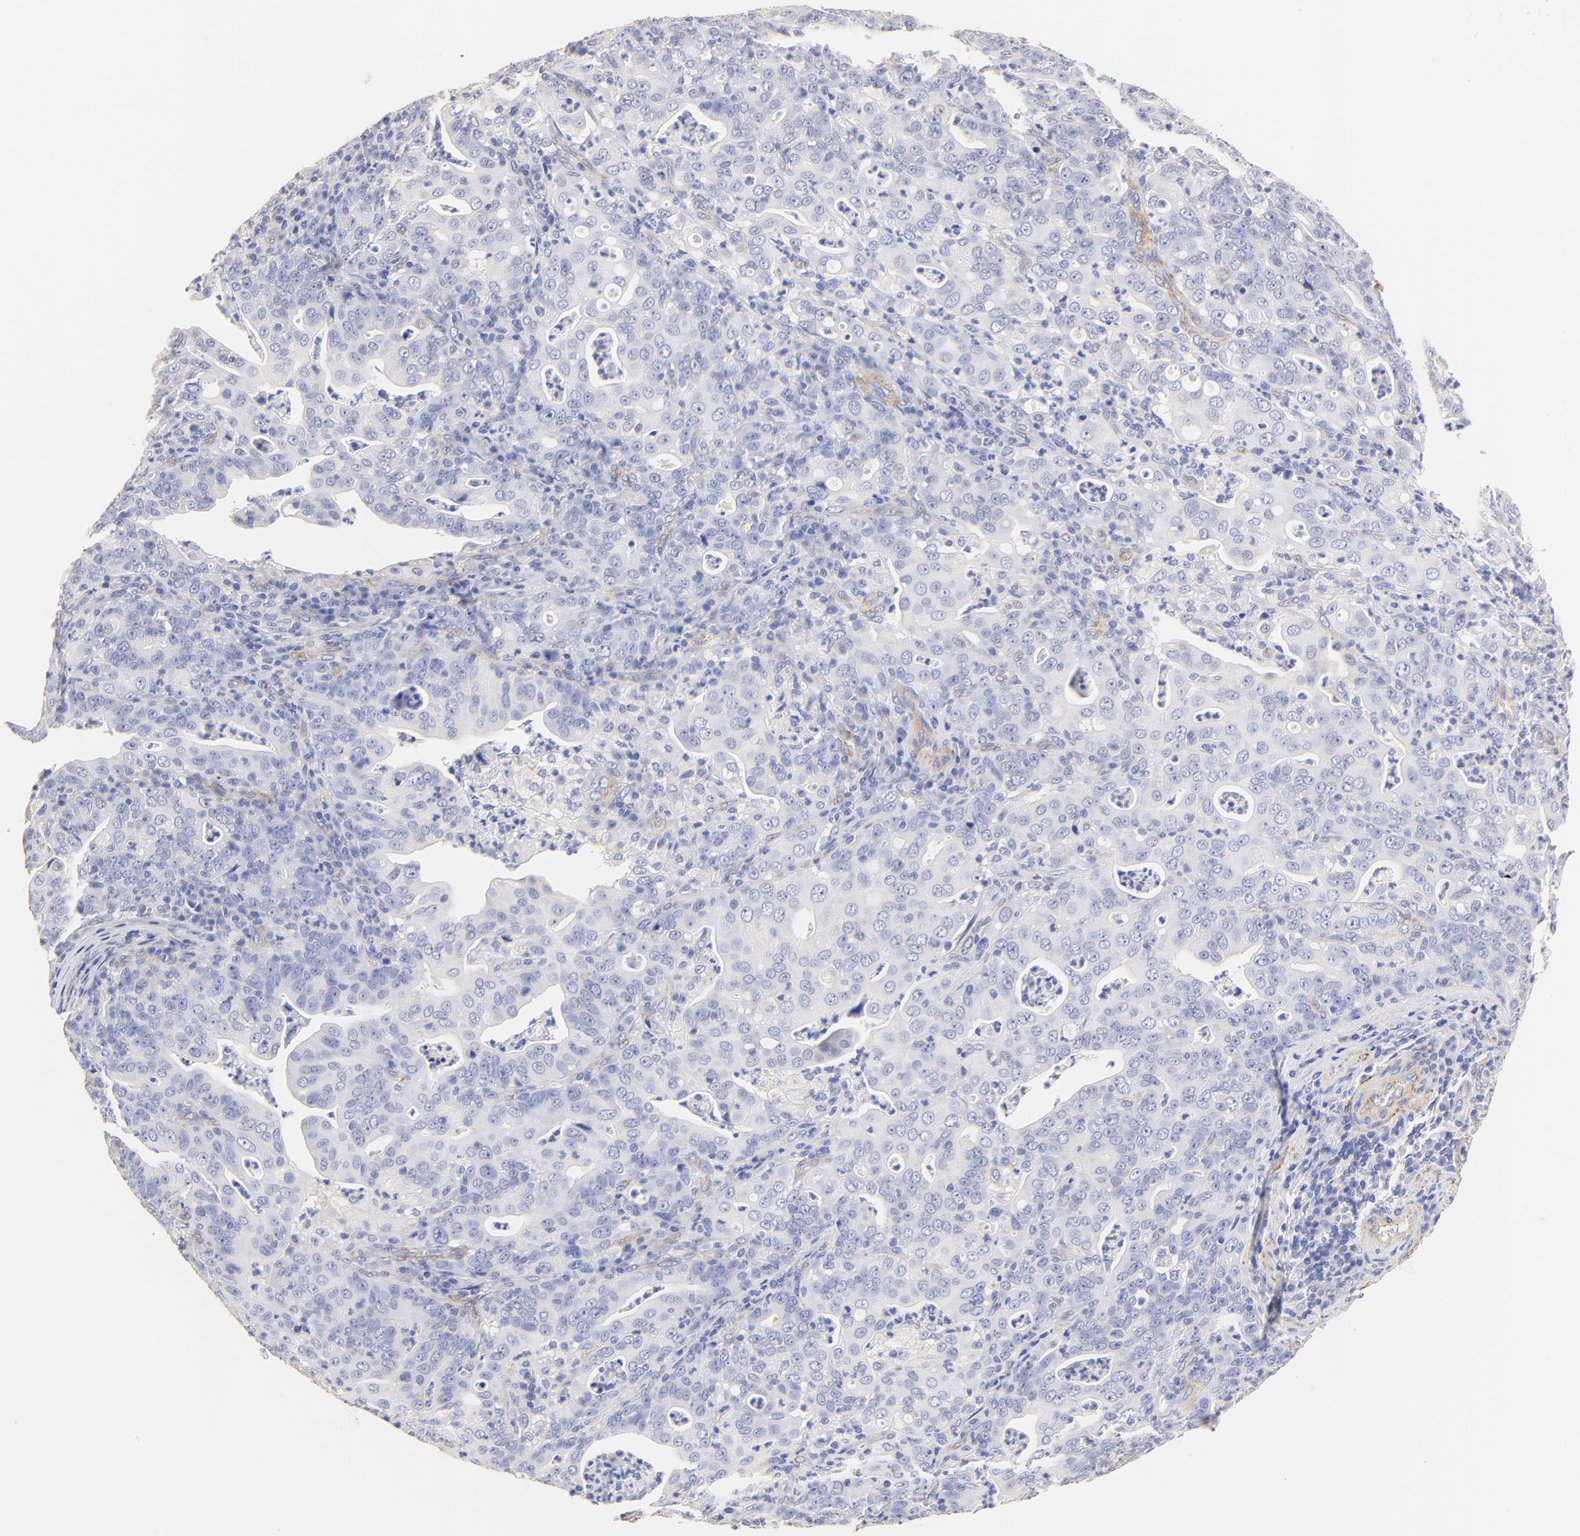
{"staining": {"intensity": "negative", "quantity": "none", "location": "none"}, "tissue": "stomach cancer", "cell_type": "Tumor cells", "image_type": "cancer", "snomed": [{"axis": "morphology", "description": "Adenocarcinoma, NOS"}, {"axis": "topography", "description": "Stomach, upper"}], "caption": "Tumor cells are negative for brown protein staining in stomach adenocarcinoma. (Immunohistochemistry, brightfield microscopy, high magnification).", "gene": "ACTRT1", "patient": {"sex": "female", "age": 50}}